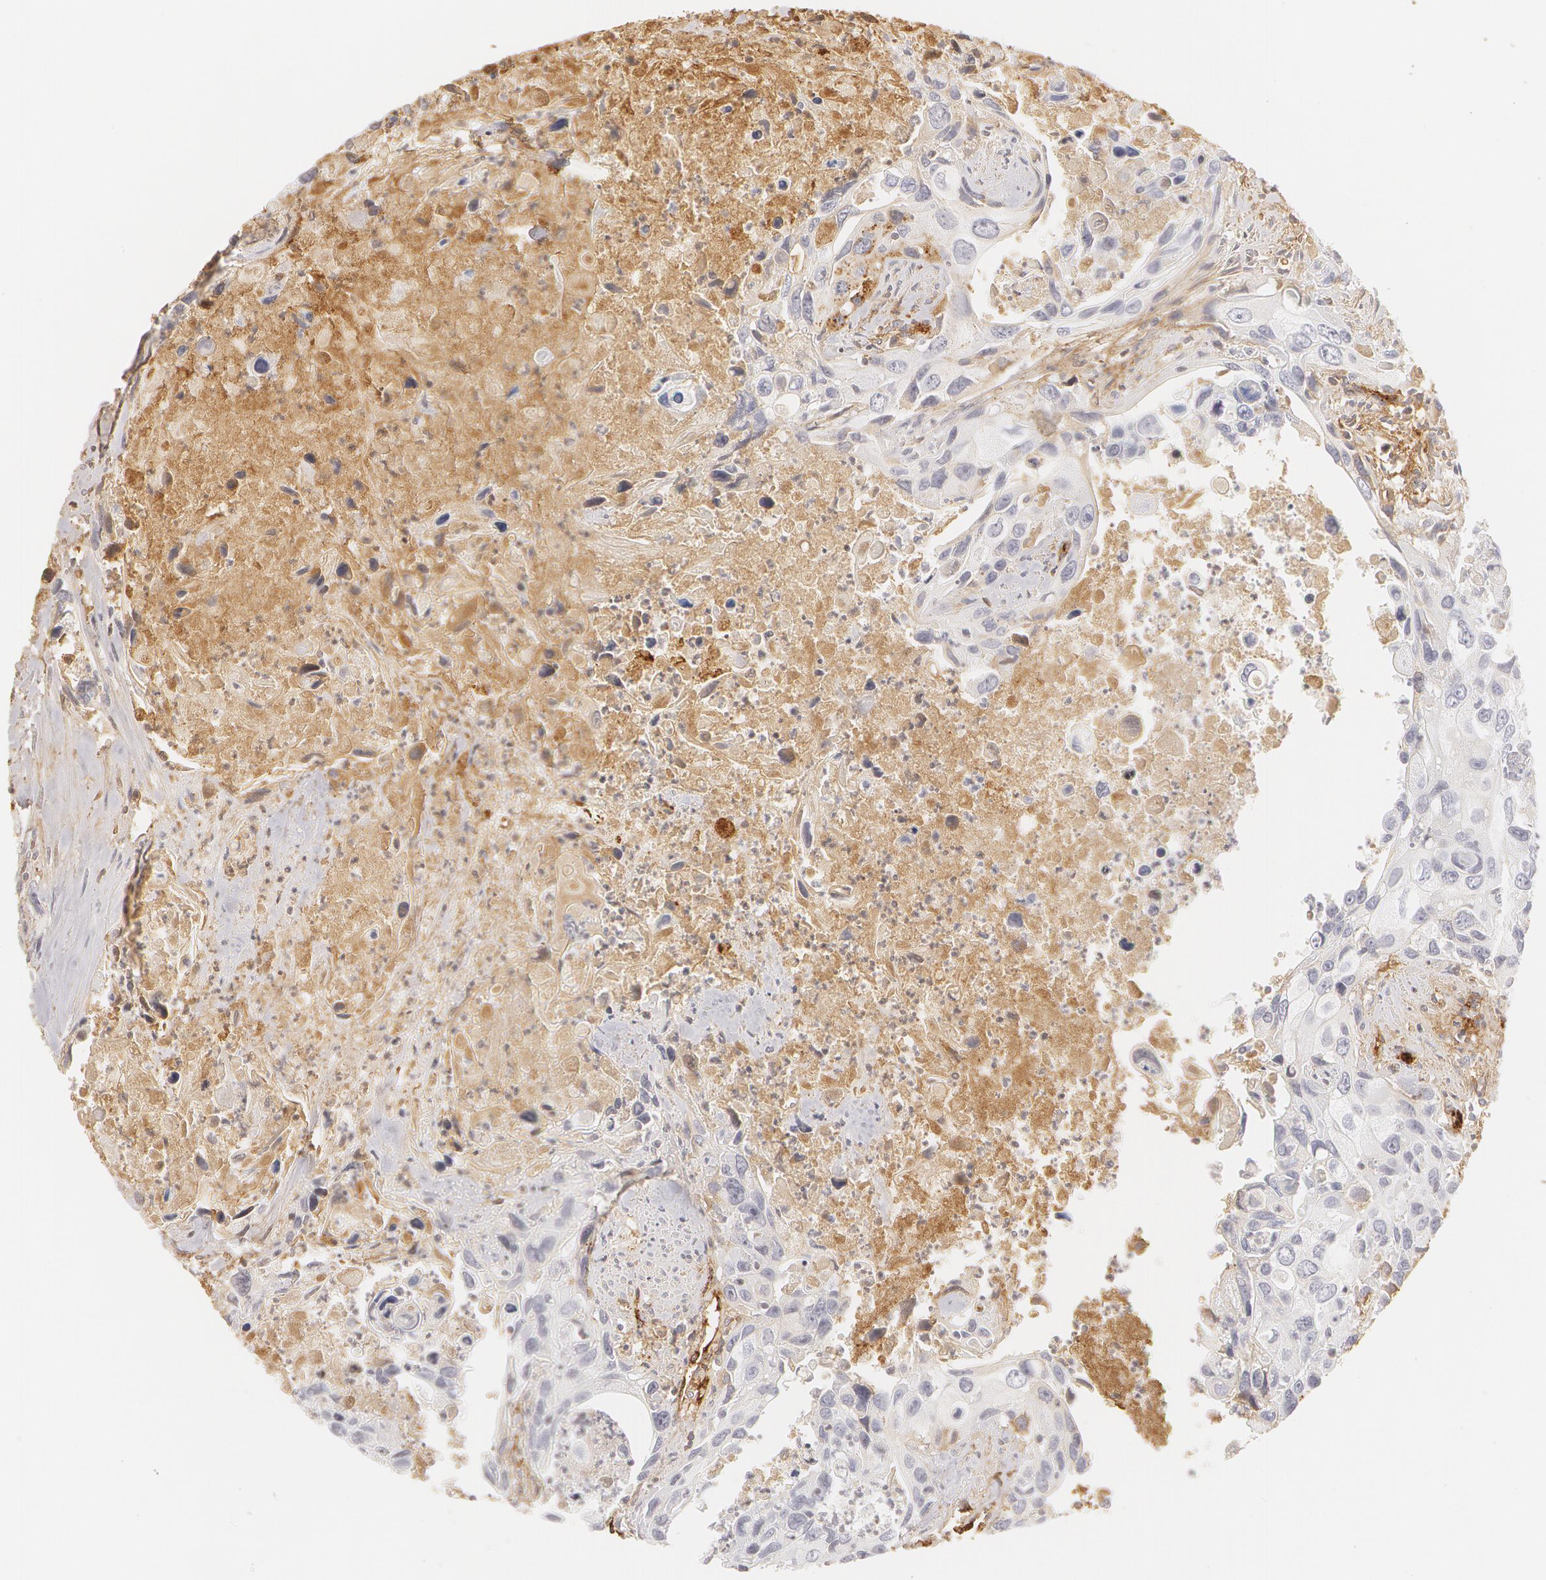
{"staining": {"intensity": "negative", "quantity": "none", "location": "none"}, "tissue": "urothelial cancer", "cell_type": "Tumor cells", "image_type": "cancer", "snomed": [{"axis": "morphology", "description": "Urothelial carcinoma, High grade"}, {"axis": "topography", "description": "Urinary bladder"}], "caption": "An IHC histopathology image of urothelial cancer is shown. There is no staining in tumor cells of urothelial cancer. (Immunohistochemistry, brightfield microscopy, high magnification).", "gene": "VWF", "patient": {"sex": "male", "age": 71}}